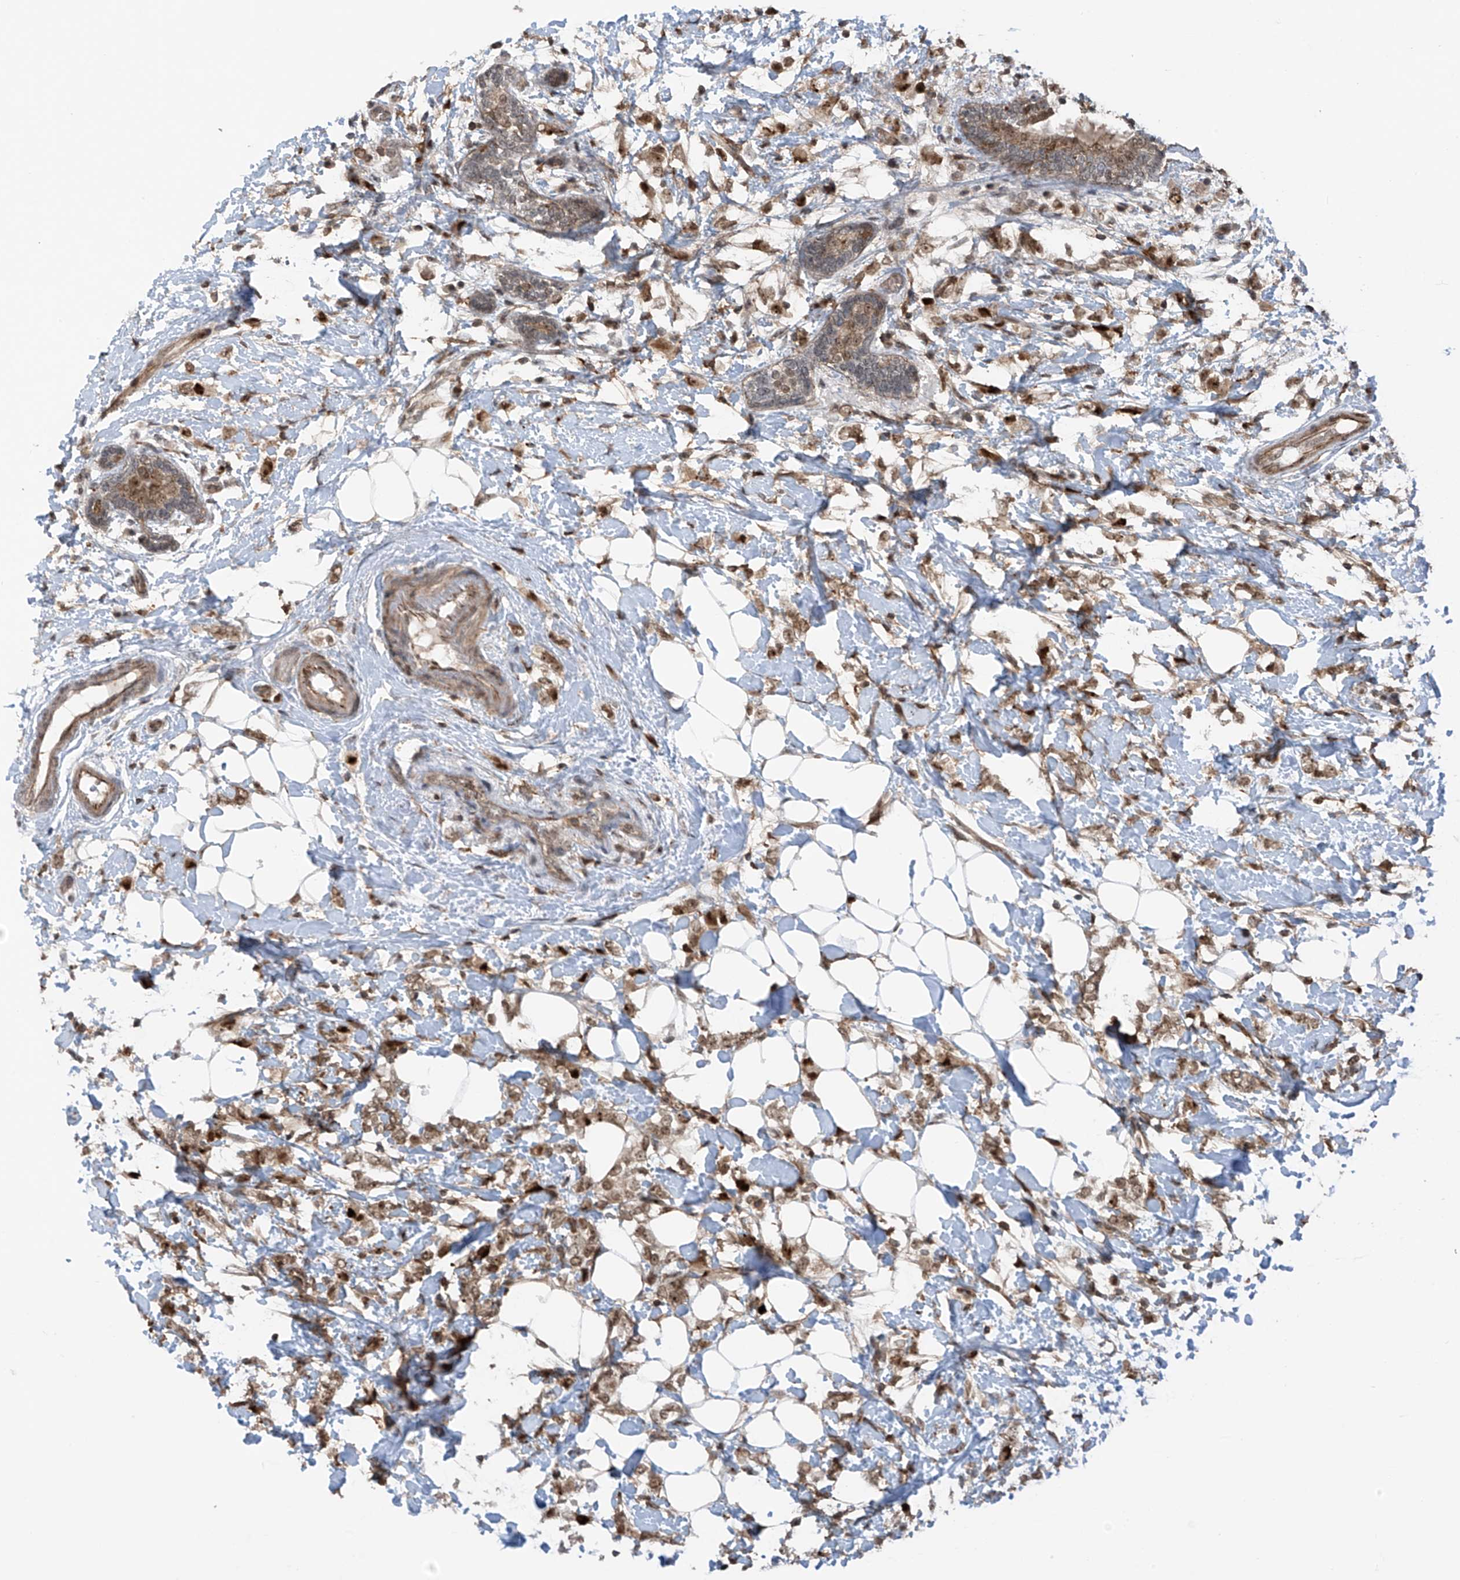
{"staining": {"intensity": "strong", "quantity": ">75%", "location": "cytoplasmic/membranous,nuclear"}, "tissue": "breast cancer", "cell_type": "Tumor cells", "image_type": "cancer", "snomed": [{"axis": "morphology", "description": "Normal tissue, NOS"}, {"axis": "morphology", "description": "Lobular carcinoma"}, {"axis": "topography", "description": "Breast"}], "caption": "High-power microscopy captured an immunohistochemistry photomicrograph of breast cancer (lobular carcinoma), revealing strong cytoplasmic/membranous and nuclear expression in about >75% of tumor cells.", "gene": "REPIN1", "patient": {"sex": "female", "age": 47}}